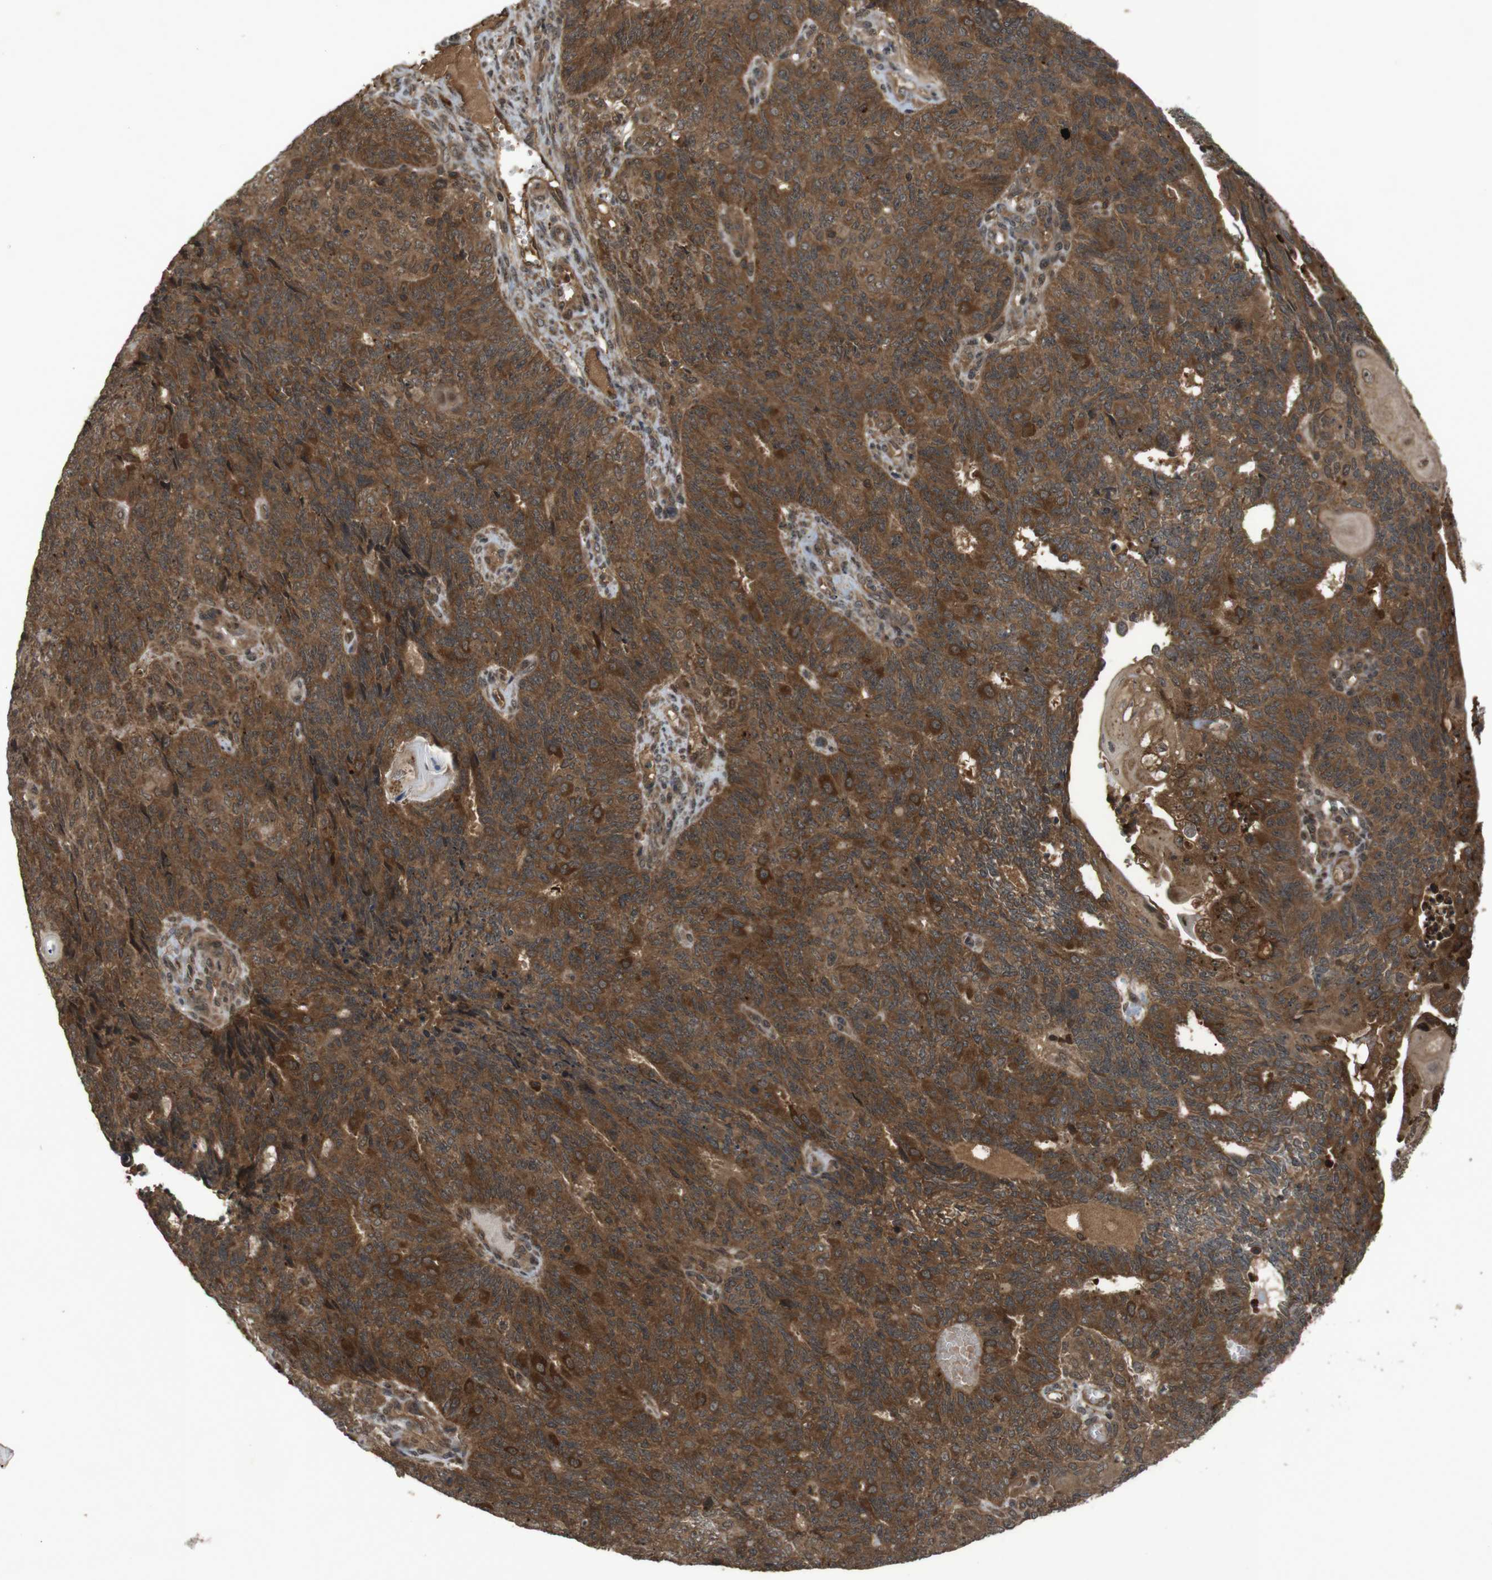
{"staining": {"intensity": "strong", "quantity": ">75%", "location": "cytoplasmic/membranous"}, "tissue": "endometrial cancer", "cell_type": "Tumor cells", "image_type": "cancer", "snomed": [{"axis": "morphology", "description": "Adenocarcinoma, NOS"}, {"axis": "topography", "description": "Endometrium"}], "caption": "Protein analysis of endometrial cancer (adenocarcinoma) tissue demonstrates strong cytoplasmic/membranous staining in about >75% of tumor cells.", "gene": "NFKBIE", "patient": {"sex": "female", "age": 32}}